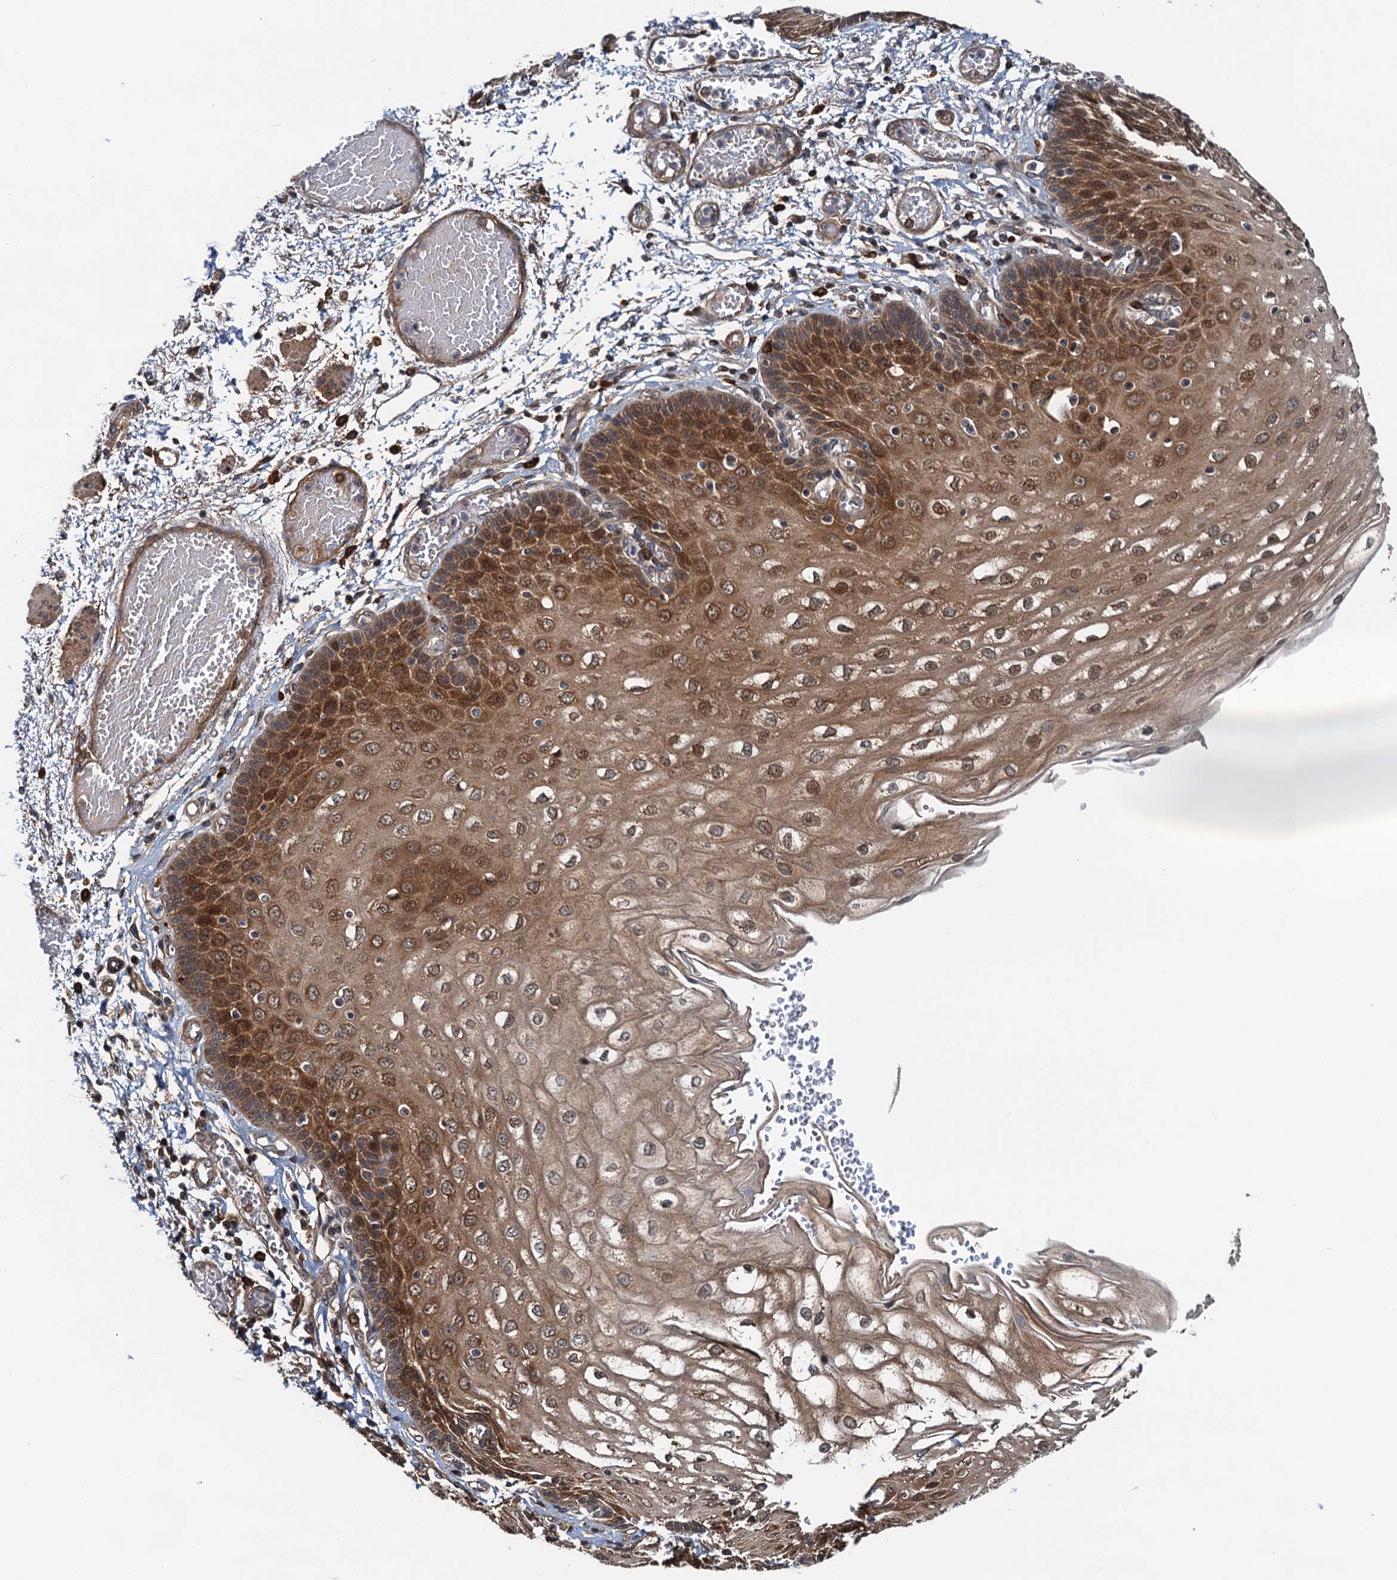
{"staining": {"intensity": "moderate", "quantity": ">75%", "location": "cytoplasmic/membranous,nuclear"}, "tissue": "esophagus", "cell_type": "Squamous epithelial cells", "image_type": "normal", "snomed": [{"axis": "morphology", "description": "Normal tissue, NOS"}, {"axis": "topography", "description": "Esophagus"}], "caption": "IHC image of normal esophagus: human esophagus stained using immunohistochemistry shows medium levels of moderate protein expression localized specifically in the cytoplasmic/membranous,nuclear of squamous epithelial cells, appearing as a cytoplasmic/membranous,nuclear brown color.", "gene": "AAGAB", "patient": {"sex": "male", "age": 81}}